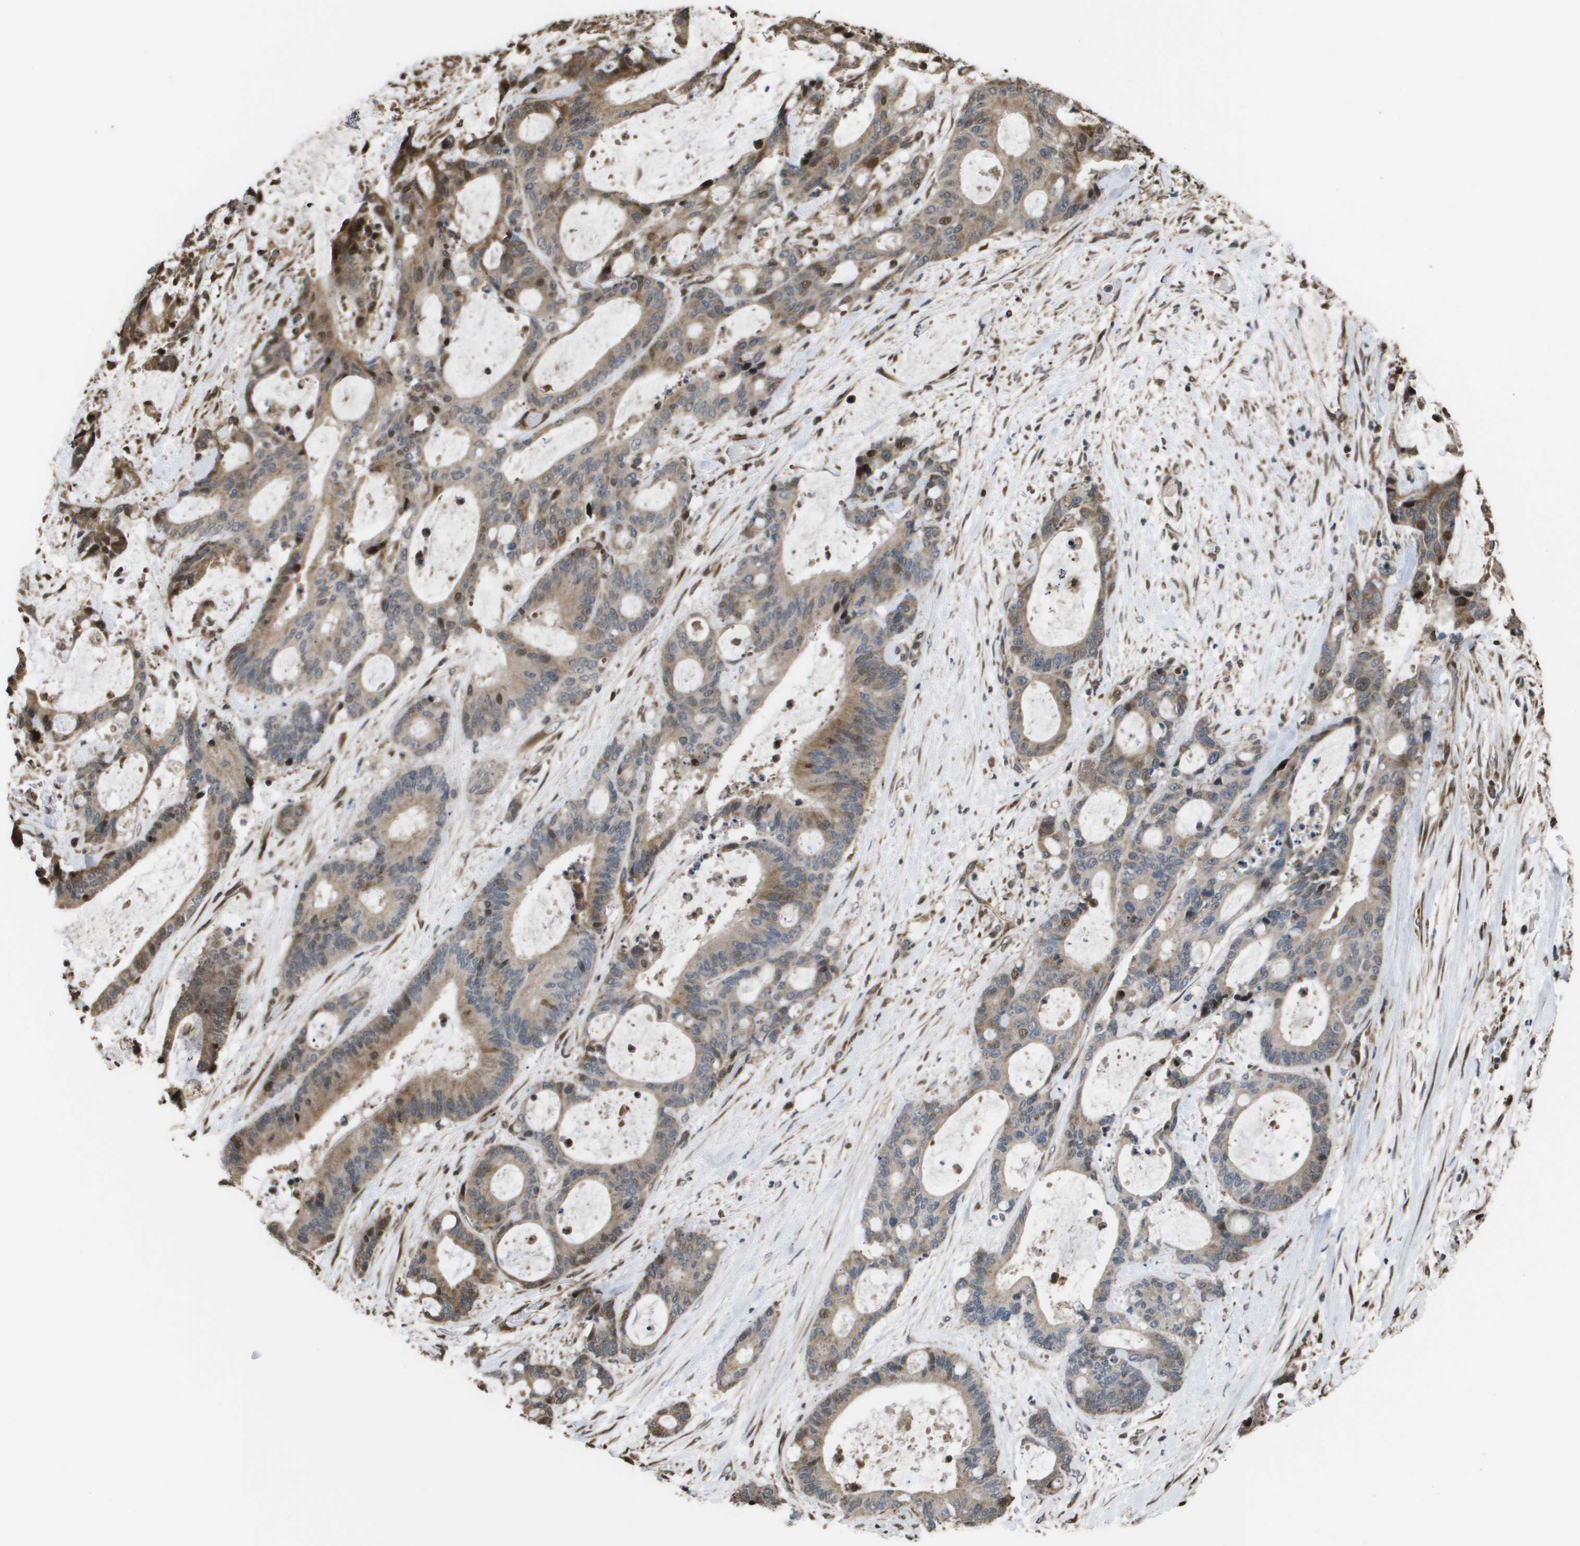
{"staining": {"intensity": "moderate", "quantity": "<25%", "location": "cytoplasmic/membranous,nuclear"}, "tissue": "liver cancer", "cell_type": "Tumor cells", "image_type": "cancer", "snomed": [{"axis": "morphology", "description": "Cholangiocarcinoma"}, {"axis": "topography", "description": "Liver"}], "caption": "Liver cancer stained for a protein (brown) exhibits moderate cytoplasmic/membranous and nuclear positive expression in about <25% of tumor cells.", "gene": "AXIN2", "patient": {"sex": "female", "age": 73}}